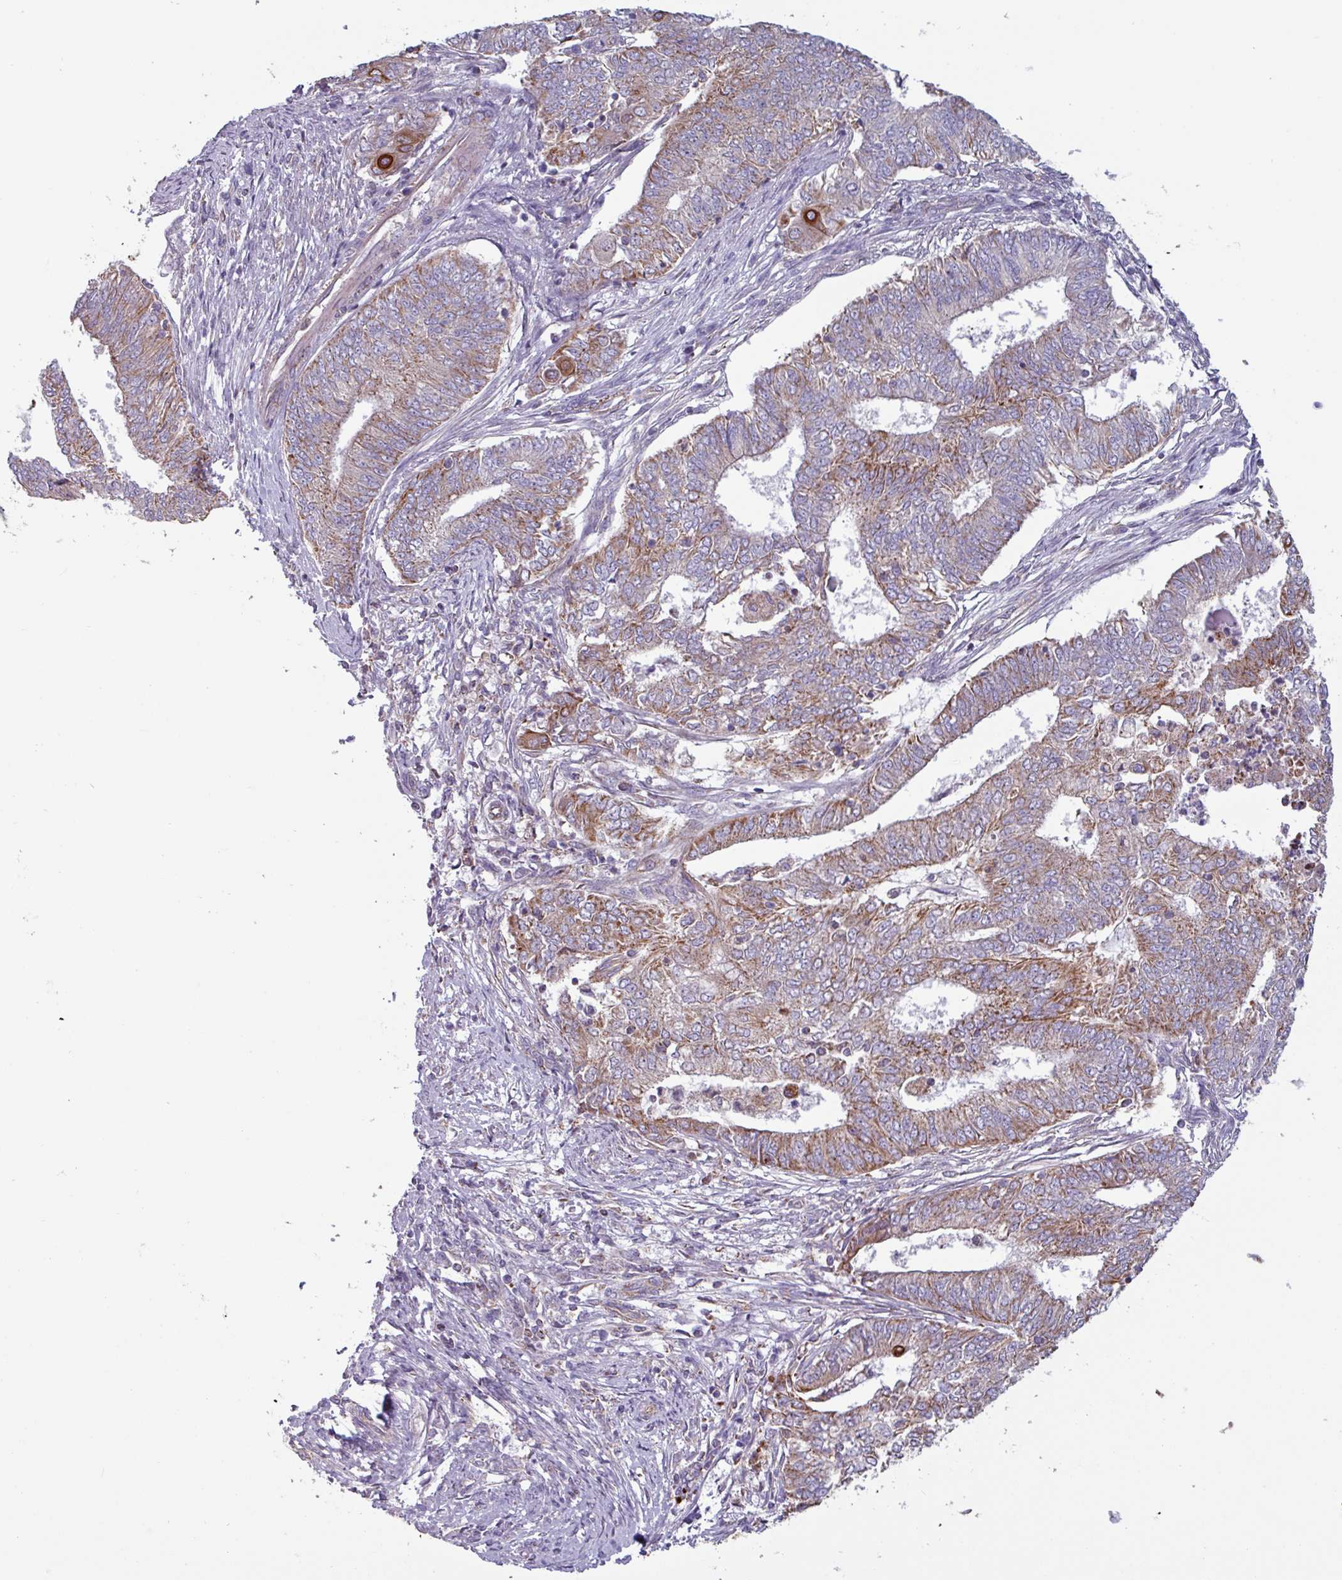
{"staining": {"intensity": "moderate", "quantity": "25%-75%", "location": "cytoplasmic/membranous"}, "tissue": "endometrial cancer", "cell_type": "Tumor cells", "image_type": "cancer", "snomed": [{"axis": "morphology", "description": "Adenocarcinoma, NOS"}, {"axis": "topography", "description": "Endometrium"}], "caption": "Adenocarcinoma (endometrial) was stained to show a protein in brown. There is medium levels of moderate cytoplasmic/membranous expression in about 25%-75% of tumor cells. The protein of interest is stained brown, and the nuclei are stained in blue (DAB (3,3'-diaminobenzidine) IHC with brightfield microscopy, high magnification).", "gene": "CAMK1", "patient": {"sex": "female", "age": 62}}